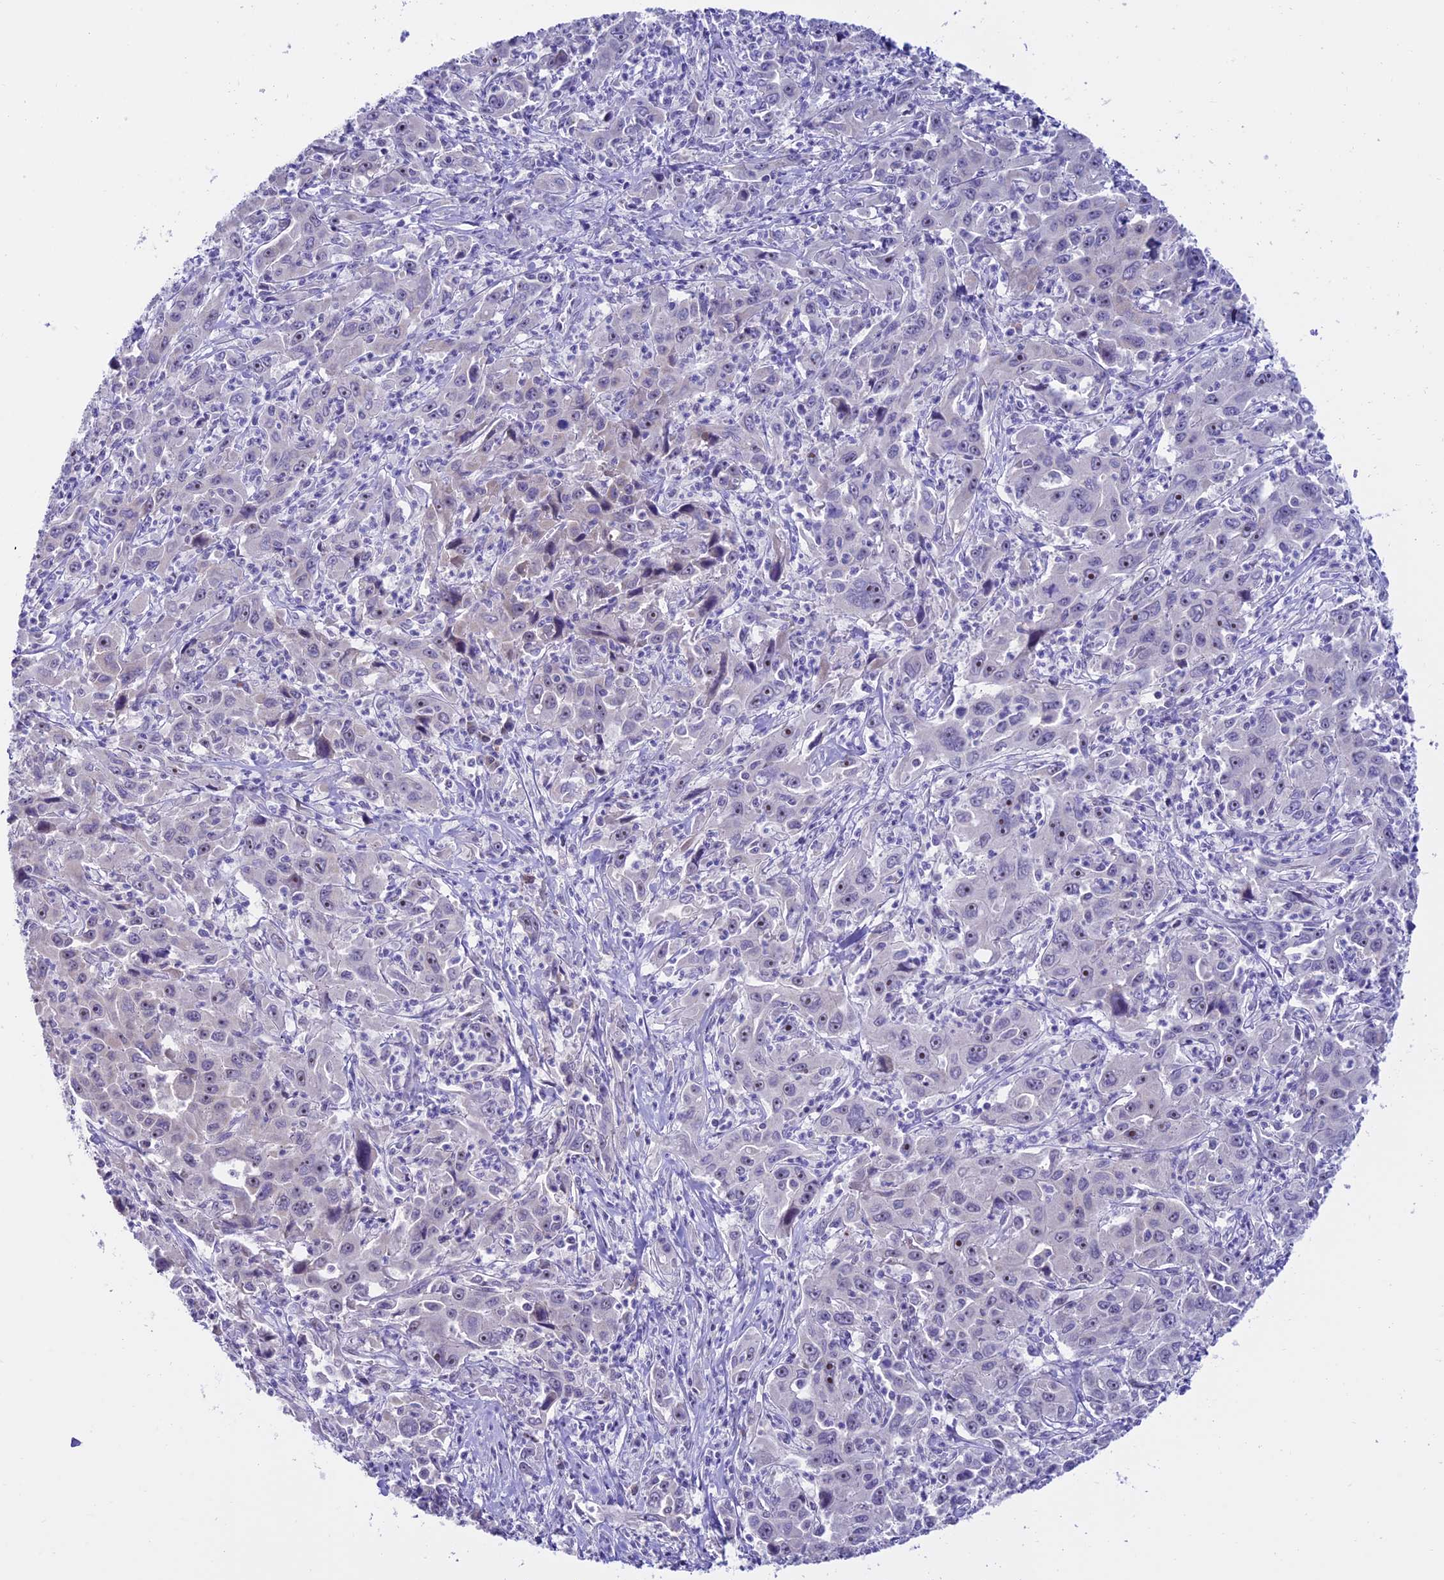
{"staining": {"intensity": "negative", "quantity": "none", "location": "none"}, "tissue": "liver cancer", "cell_type": "Tumor cells", "image_type": "cancer", "snomed": [{"axis": "morphology", "description": "Carcinoma, Hepatocellular, NOS"}, {"axis": "topography", "description": "Liver"}], "caption": "Hepatocellular carcinoma (liver) stained for a protein using IHC shows no expression tumor cells.", "gene": "SLC10A1", "patient": {"sex": "male", "age": 63}}